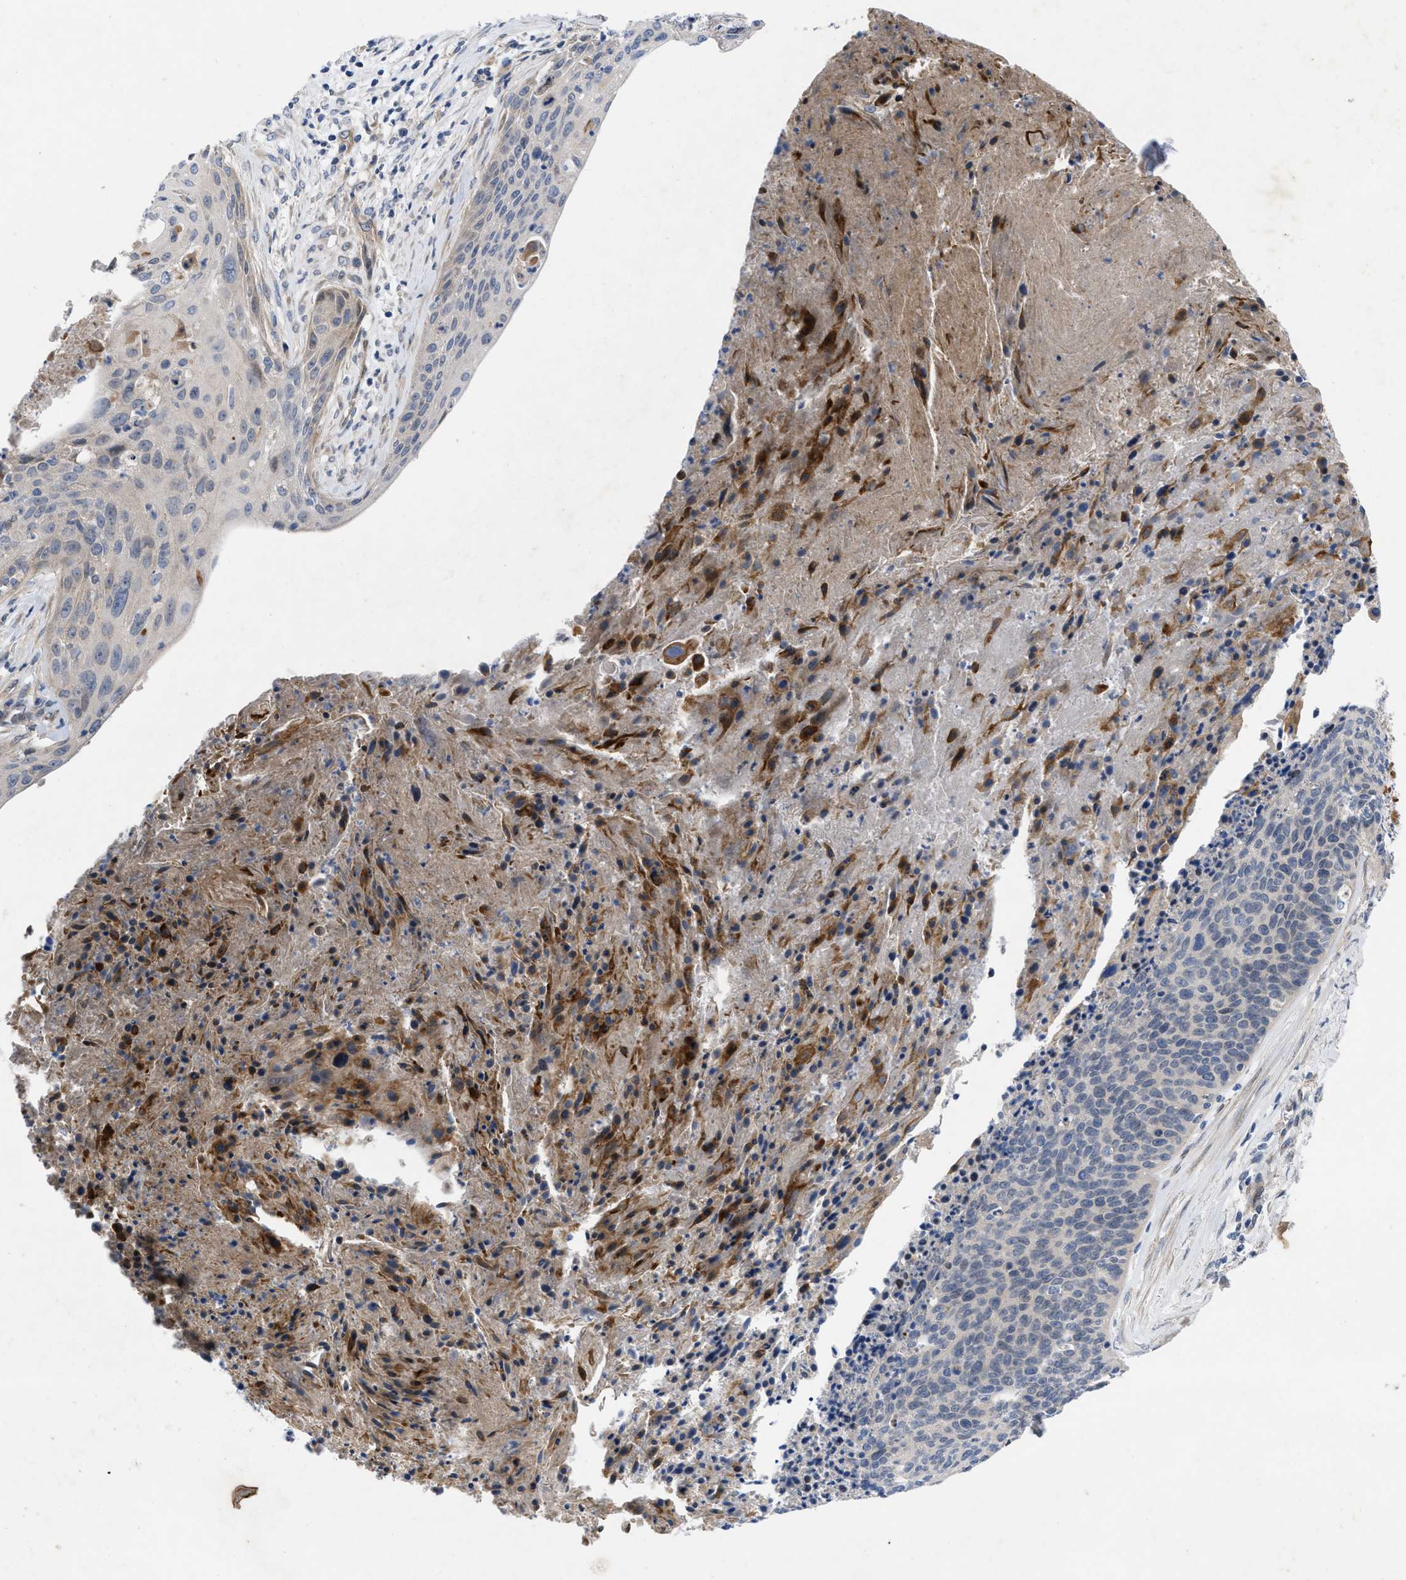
{"staining": {"intensity": "negative", "quantity": "none", "location": "none"}, "tissue": "cervical cancer", "cell_type": "Tumor cells", "image_type": "cancer", "snomed": [{"axis": "morphology", "description": "Squamous cell carcinoma, NOS"}, {"axis": "topography", "description": "Cervix"}], "caption": "IHC micrograph of human cervical squamous cell carcinoma stained for a protein (brown), which exhibits no expression in tumor cells.", "gene": "NDEL1", "patient": {"sex": "female", "age": 55}}